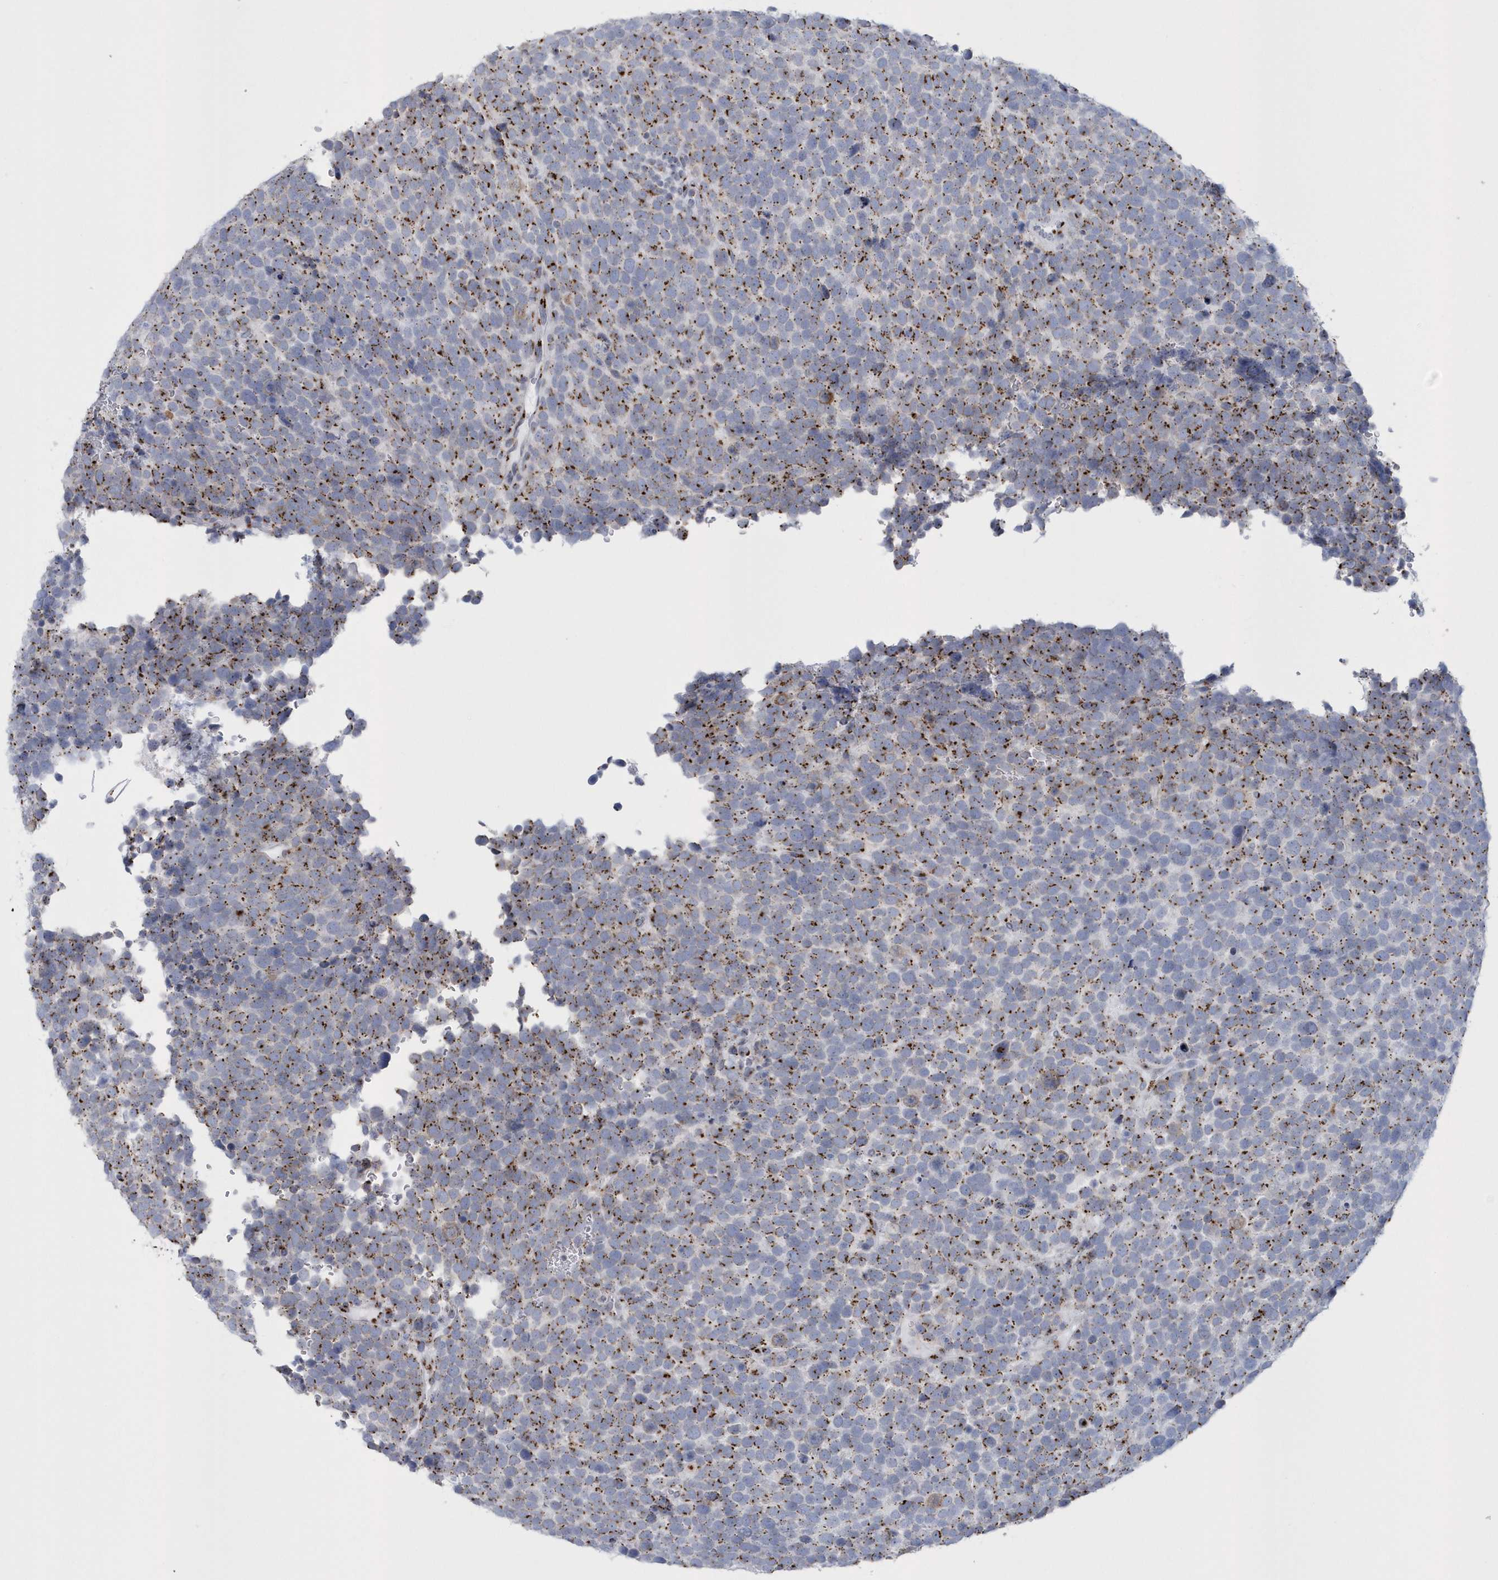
{"staining": {"intensity": "moderate", "quantity": "25%-75%", "location": "cytoplasmic/membranous"}, "tissue": "urothelial cancer", "cell_type": "Tumor cells", "image_type": "cancer", "snomed": [{"axis": "morphology", "description": "Urothelial carcinoma, High grade"}, {"axis": "topography", "description": "Urinary bladder"}], "caption": "High-magnification brightfield microscopy of urothelial cancer stained with DAB (brown) and counterstained with hematoxylin (blue). tumor cells exhibit moderate cytoplasmic/membranous expression is seen in approximately25%-75% of cells.", "gene": "SLX9", "patient": {"sex": "female", "age": 82}}